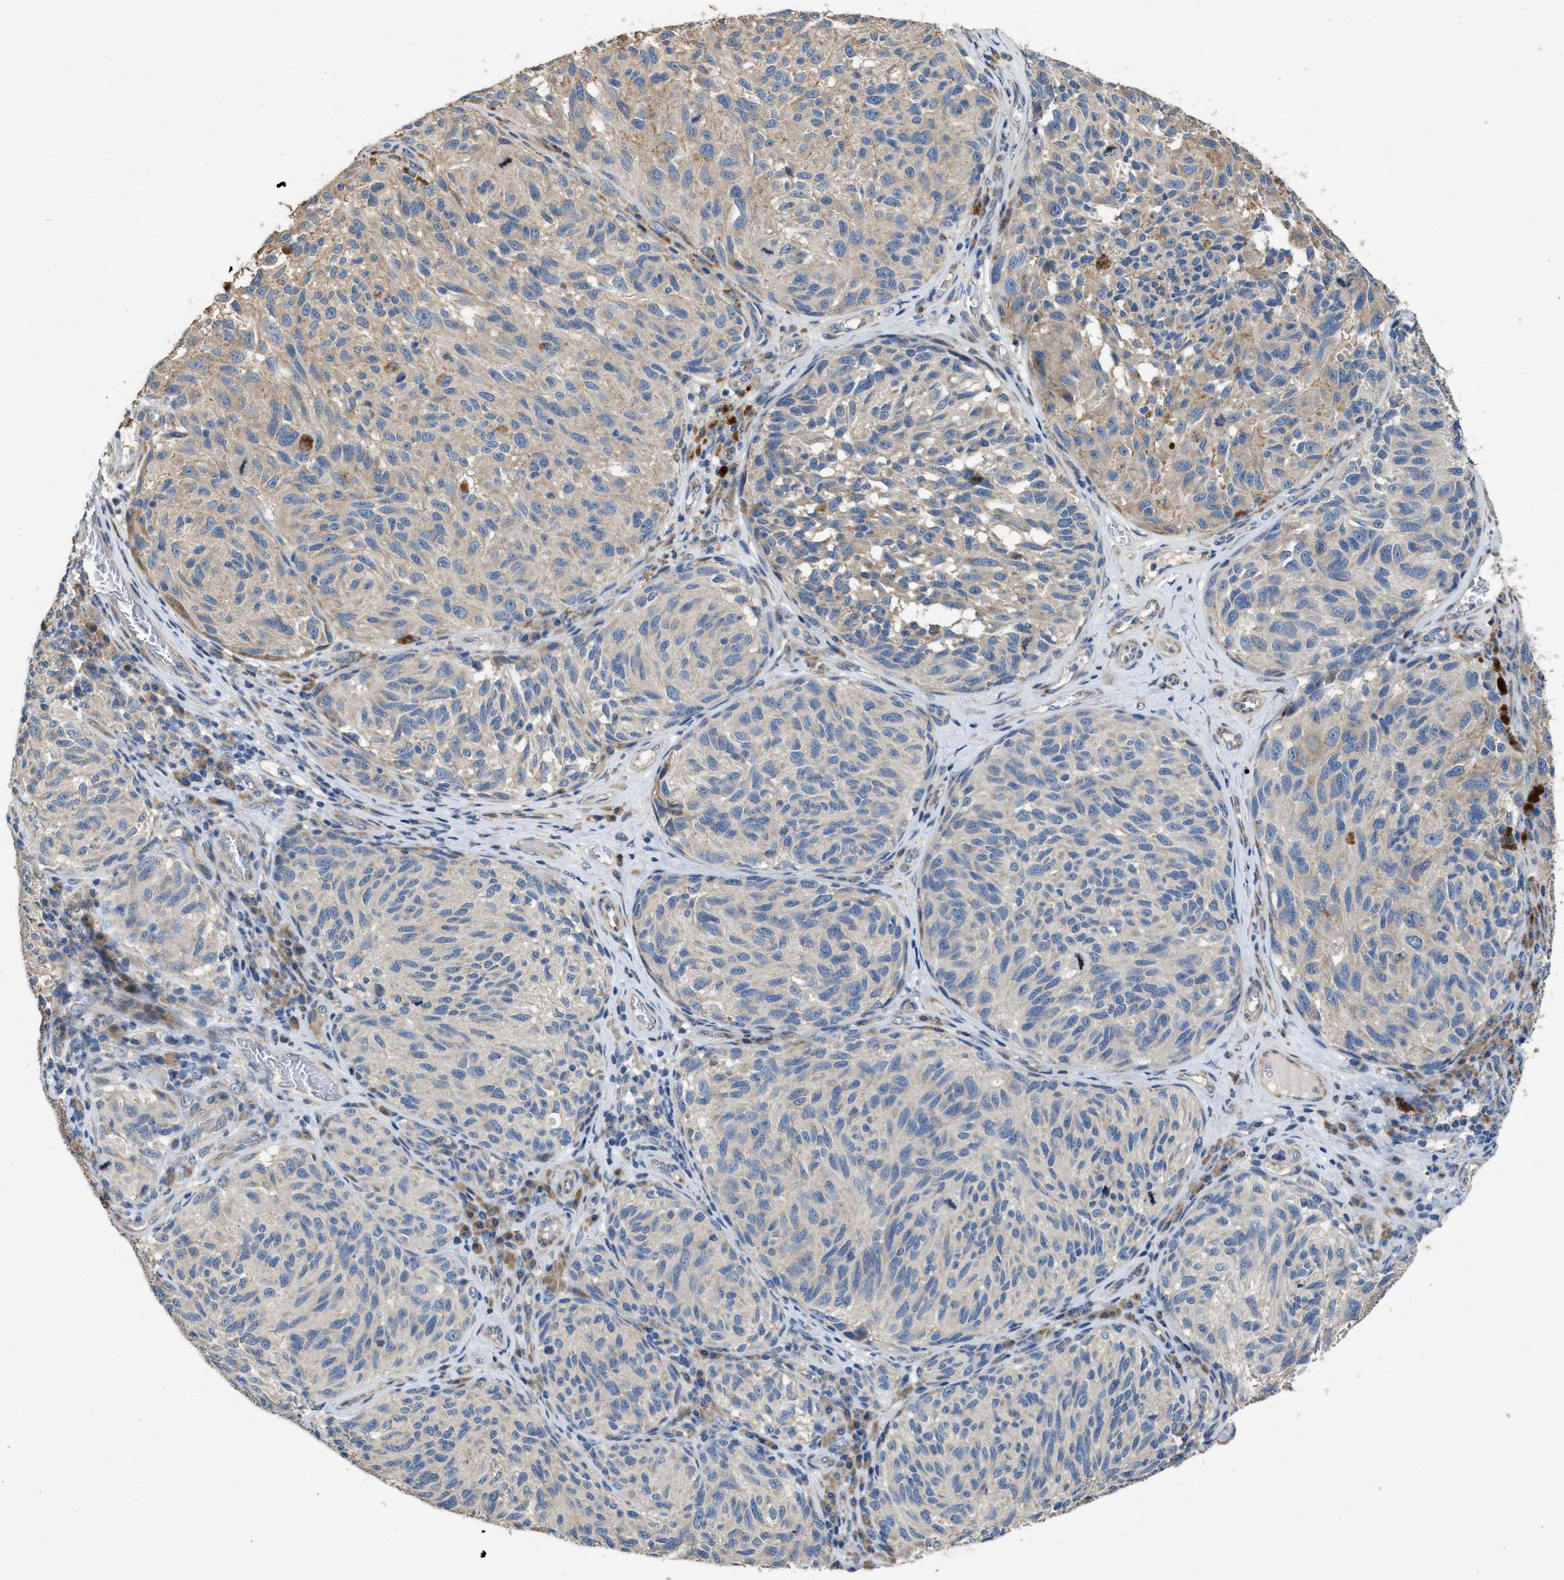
{"staining": {"intensity": "weak", "quantity": "25%-75%", "location": "cytoplasmic/membranous"}, "tissue": "melanoma", "cell_type": "Tumor cells", "image_type": "cancer", "snomed": [{"axis": "morphology", "description": "Malignant melanoma, NOS"}, {"axis": "topography", "description": "Skin"}], "caption": "The immunohistochemical stain shows weak cytoplasmic/membranous positivity in tumor cells of melanoma tissue.", "gene": "TMEM150A", "patient": {"sex": "female", "age": 73}}